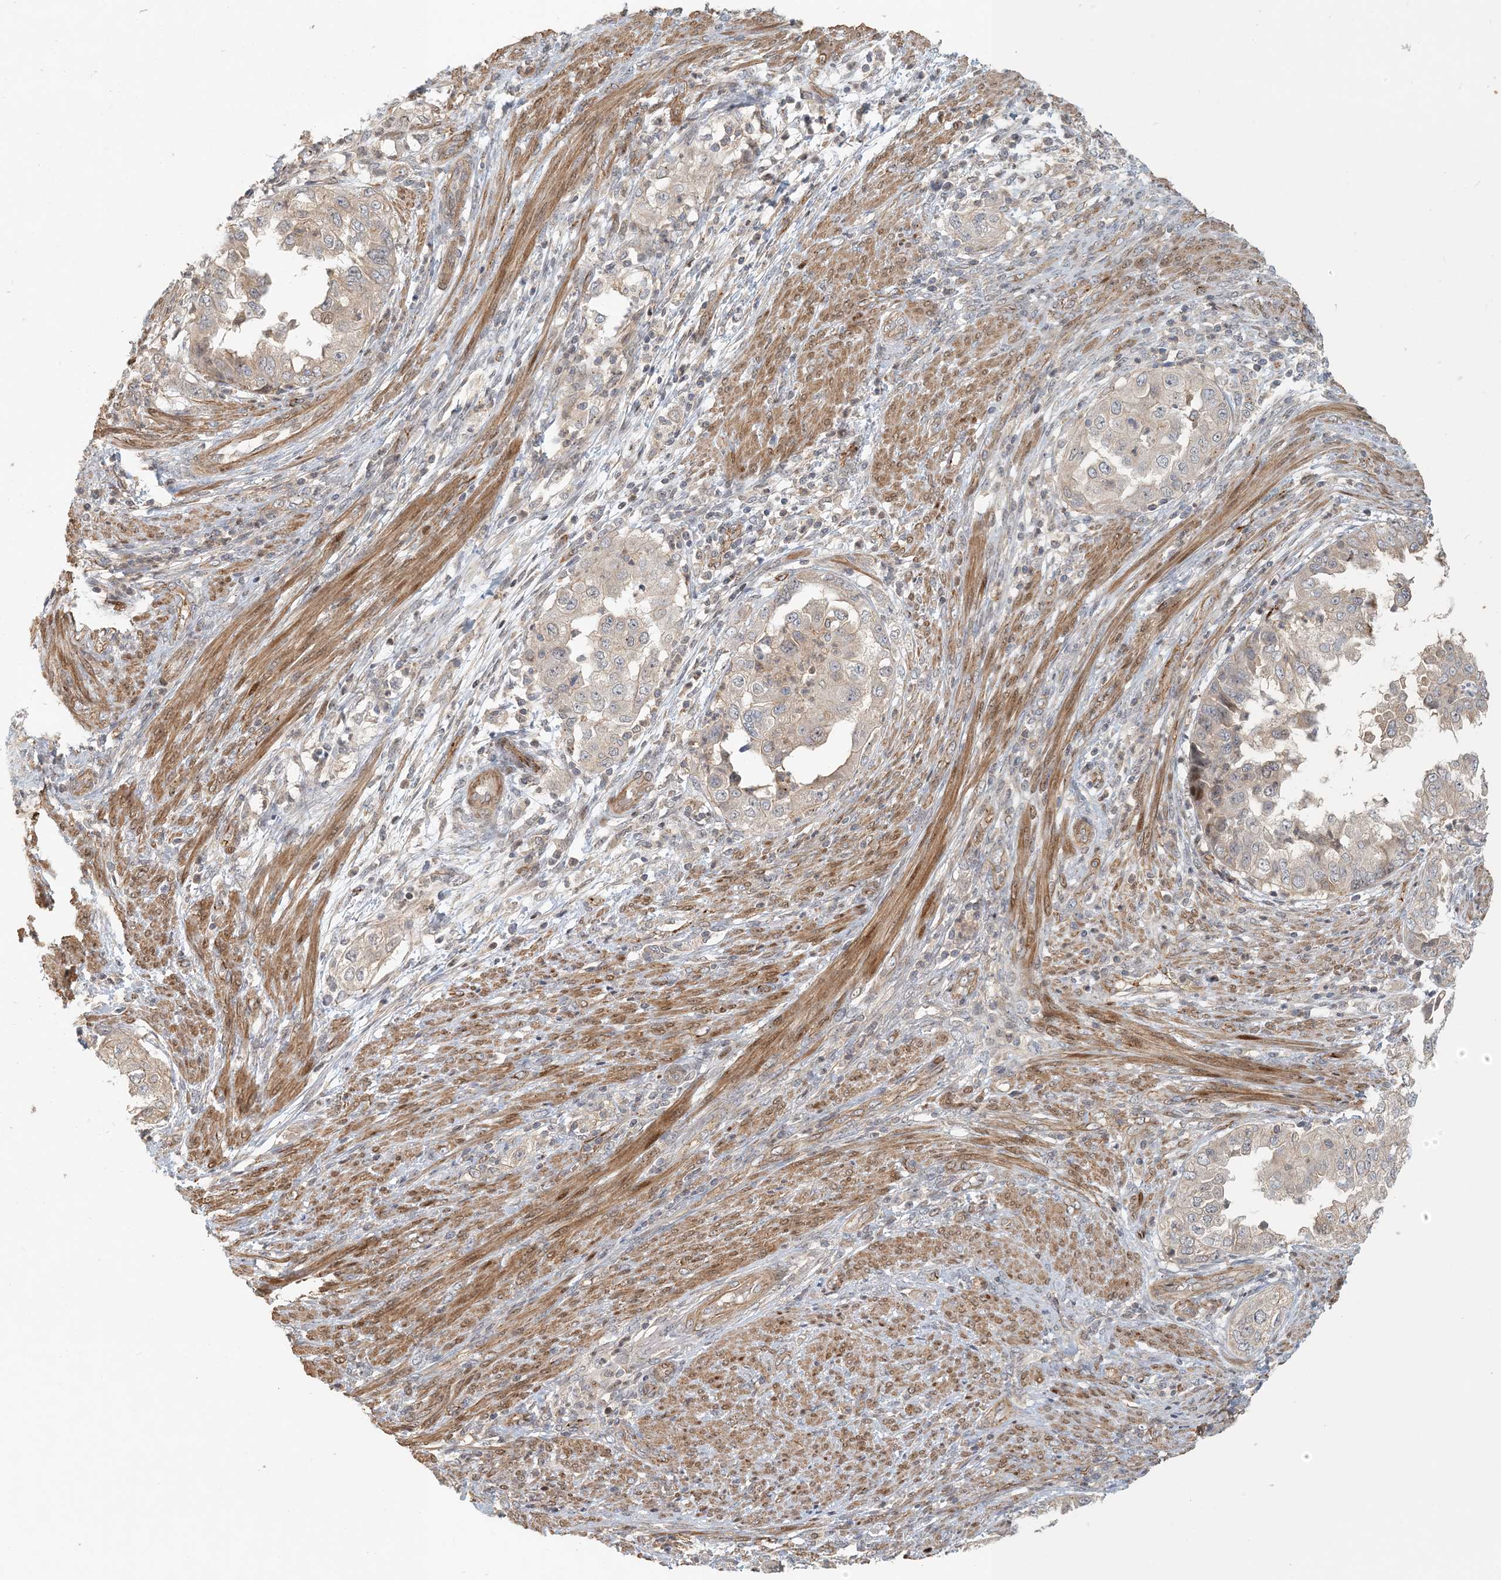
{"staining": {"intensity": "negative", "quantity": "none", "location": "none"}, "tissue": "endometrial cancer", "cell_type": "Tumor cells", "image_type": "cancer", "snomed": [{"axis": "morphology", "description": "Adenocarcinoma, NOS"}, {"axis": "topography", "description": "Endometrium"}], "caption": "Photomicrograph shows no significant protein positivity in tumor cells of endometrial adenocarcinoma.", "gene": "MAPKBP1", "patient": {"sex": "female", "age": 85}}